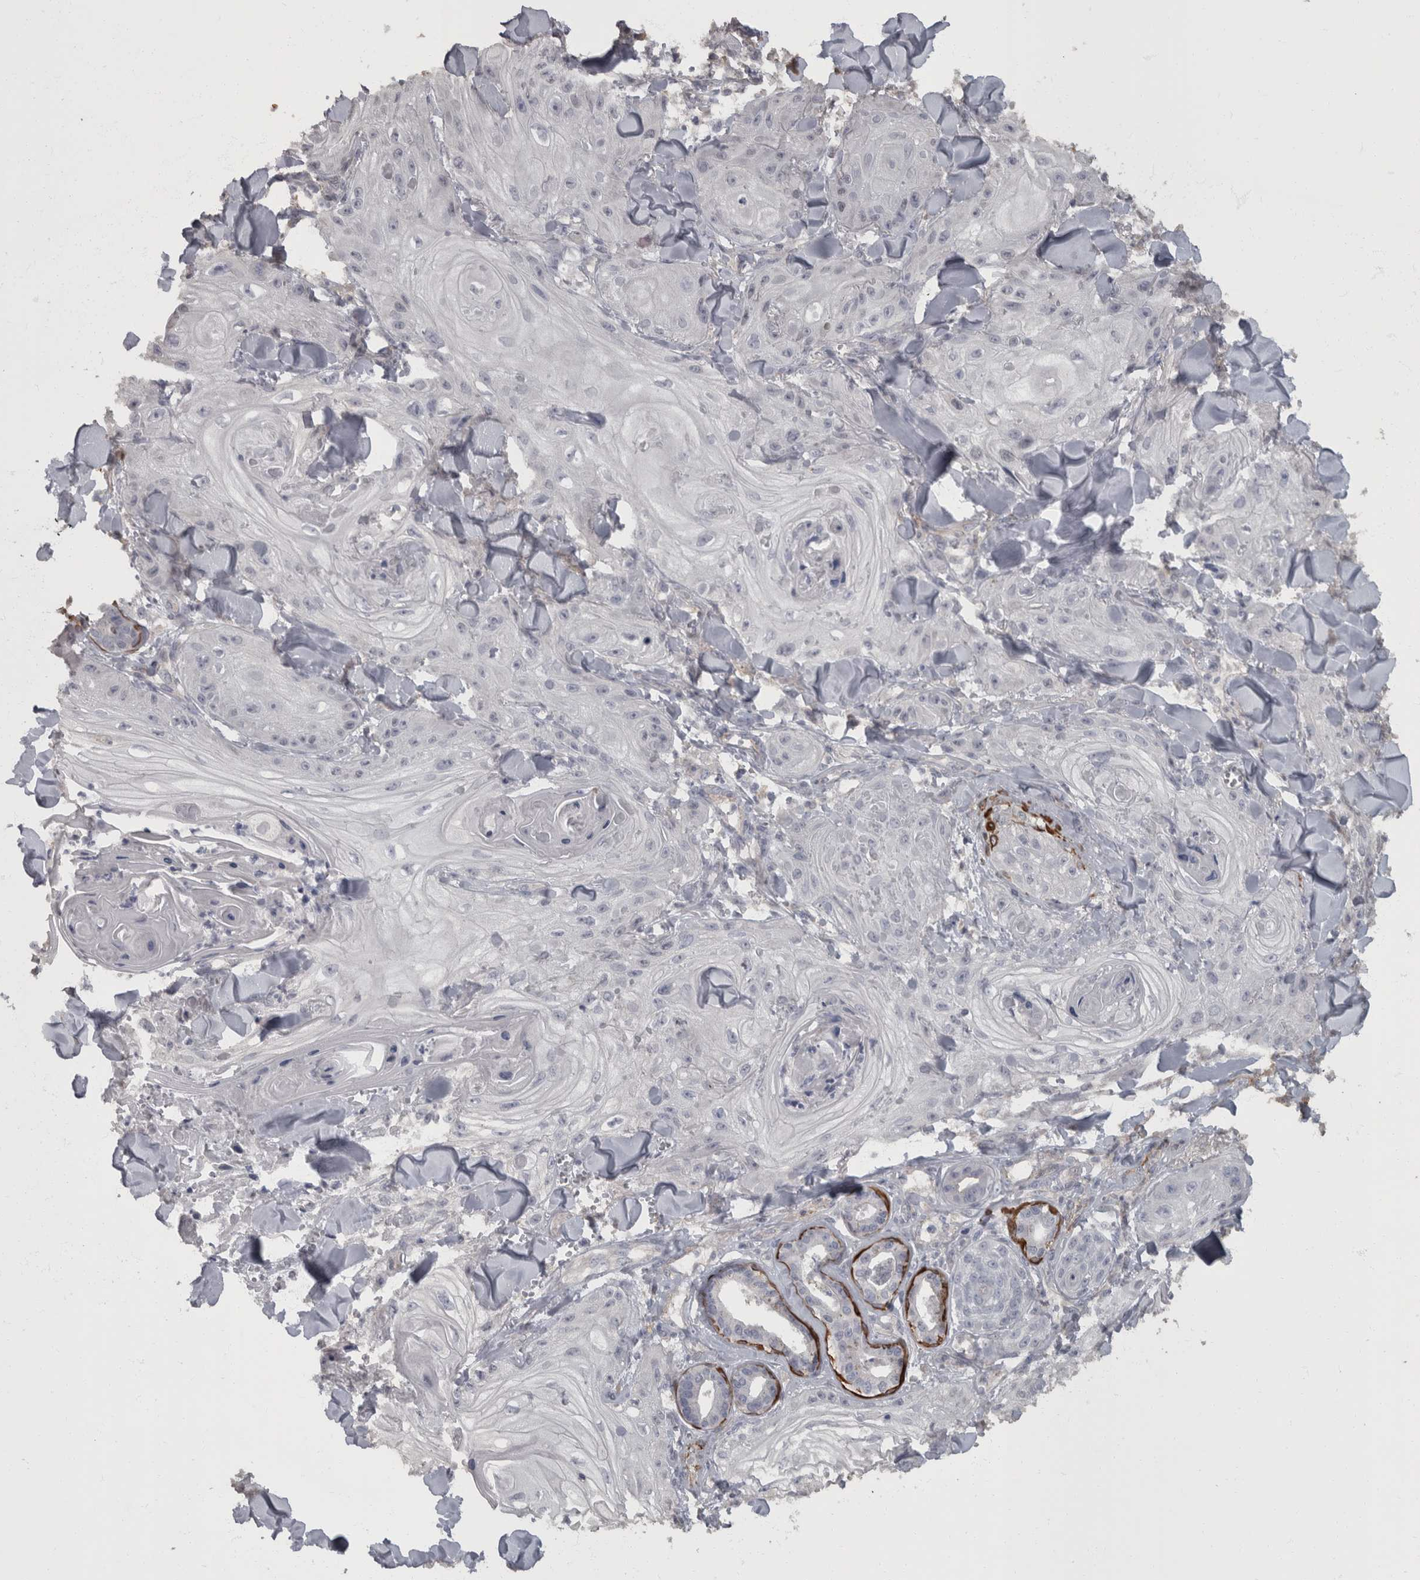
{"staining": {"intensity": "negative", "quantity": "none", "location": "none"}, "tissue": "skin cancer", "cell_type": "Tumor cells", "image_type": "cancer", "snomed": [{"axis": "morphology", "description": "Squamous cell carcinoma, NOS"}, {"axis": "topography", "description": "Skin"}], "caption": "An immunohistochemistry photomicrograph of squamous cell carcinoma (skin) is shown. There is no staining in tumor cells of squamous cell carcinoma (skin). (DAB (3,3'-diaminobenzidine) immunohistochemistry with hematoxylin counter stain).", "gene": "MASTL", "patient": {"sex": "male", "age": 74}}